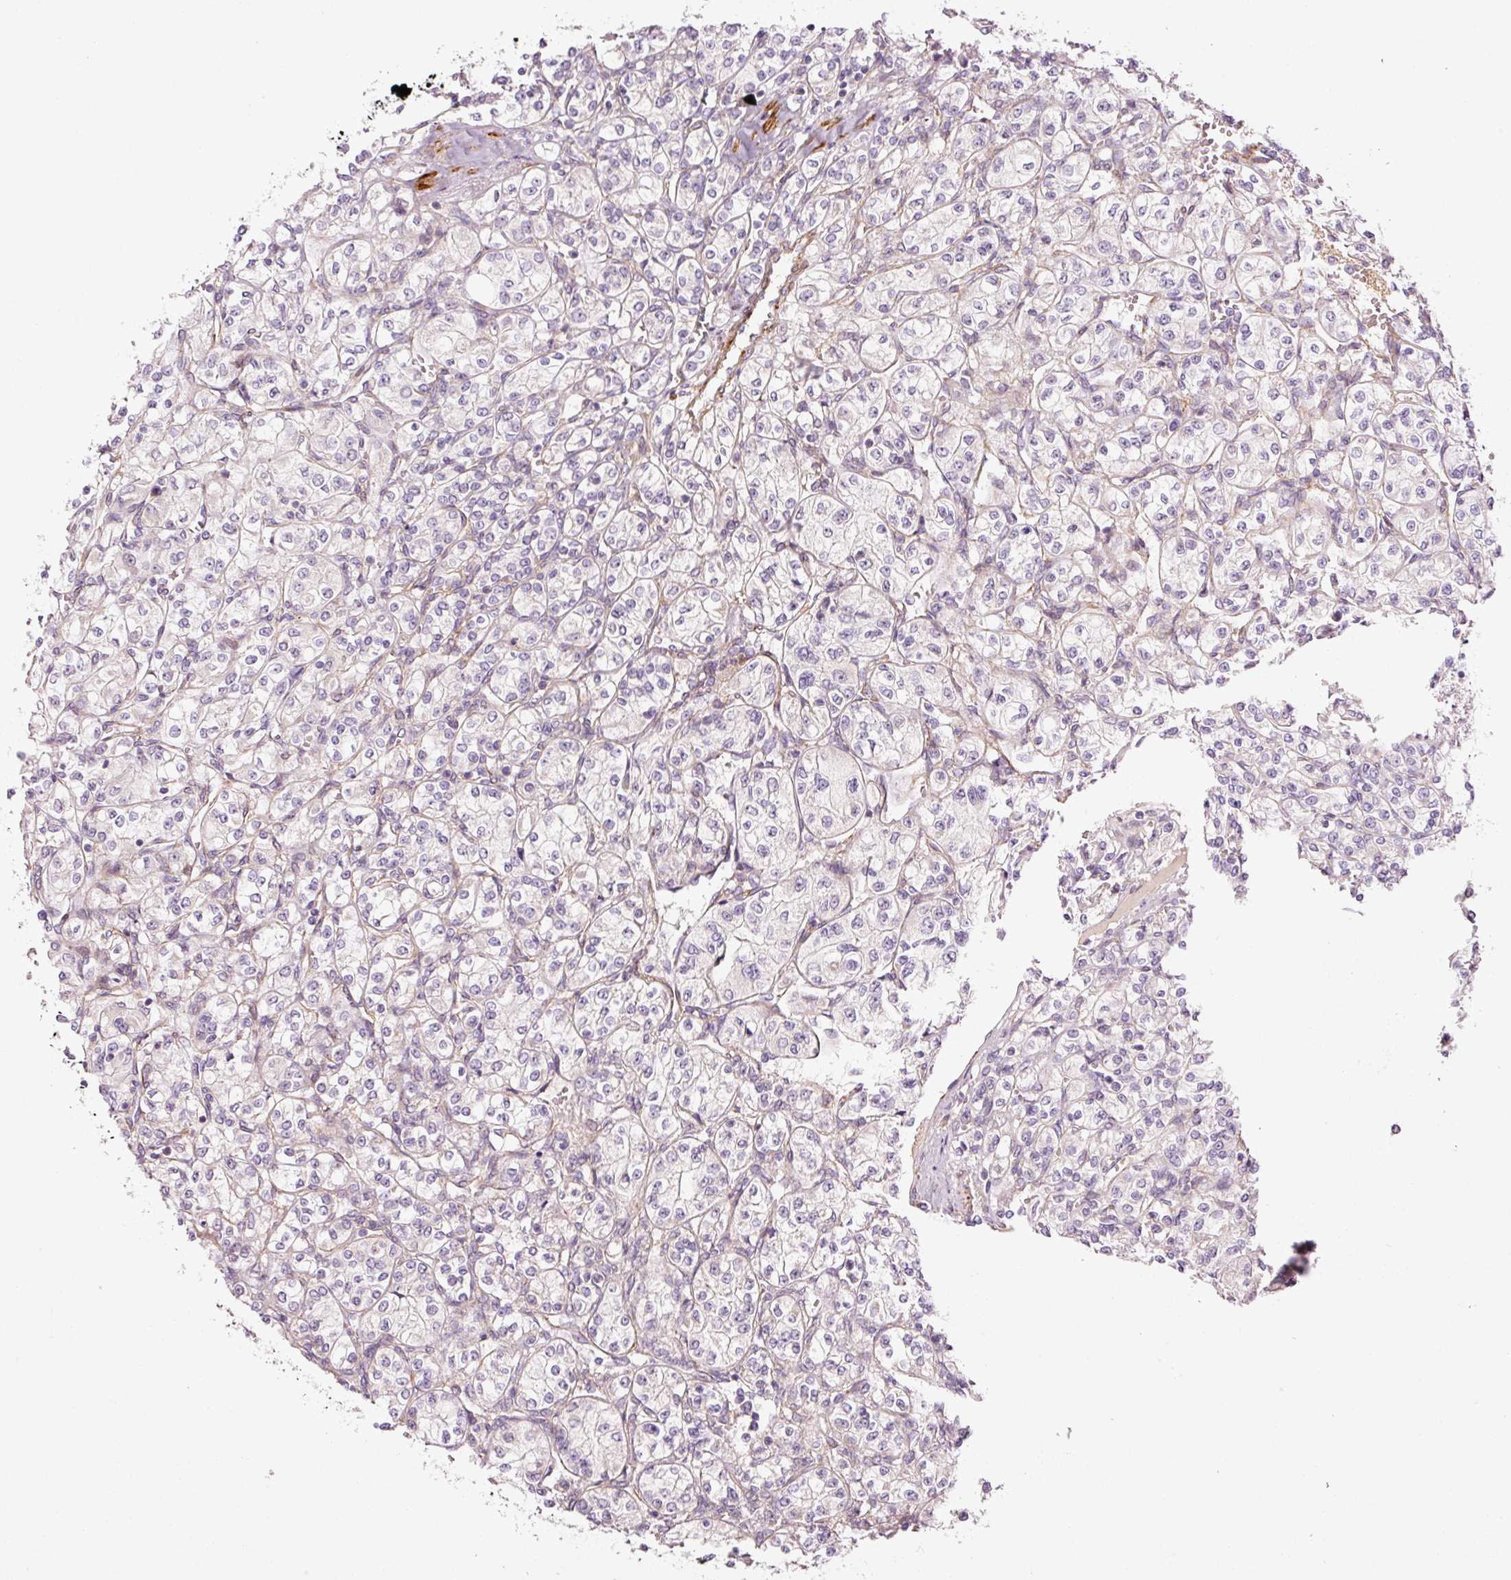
{"staining": {"intensity": "negative", "quantity": "none", "location": "none"}, "tissue": "renal cancer", "cell_type": "Tumor cells", "image_type": "cancer", "snomed": [{"axis": "morphology", "description": "Adenocarcinoma, NOS"}, {"axis": "topography", "description": "Kidney"}], "caption": "This is an immunohistochemistry histopathology image of adenocarcinoma (renal). There is no staining in tumor cells.", "gene": "ANKRD20A1", "patient": {"sex": "male", "age": 77}}